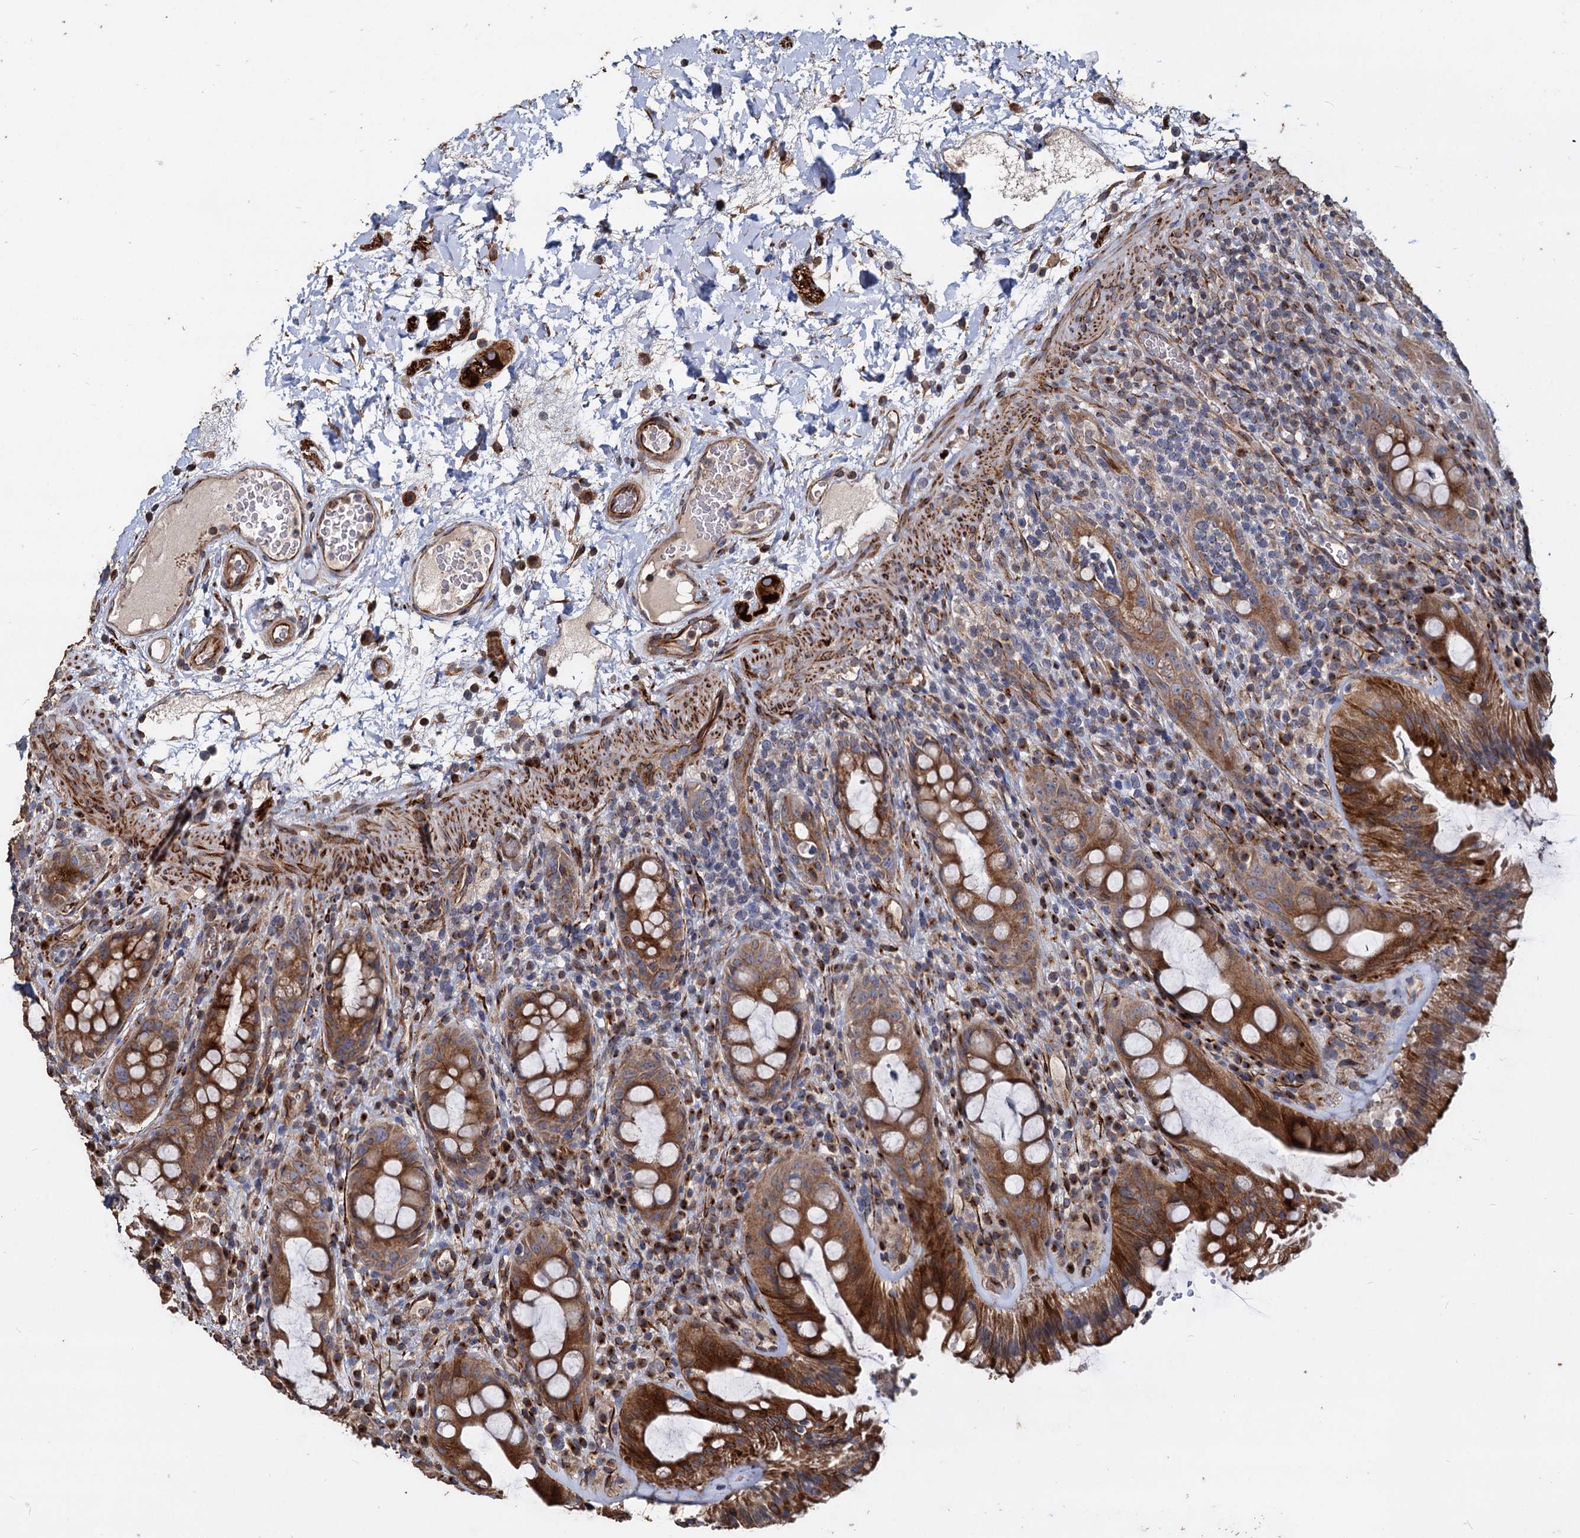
{"staining": {"intensity": "strong", "quantity": "25%-75%", "location": "cytoplasmic/membranous"}, "tissue": "rectum", "cell_type": "Glandular cells", "image_type": "normal", "snomed": [{"axis": "morphology", "description": "Normal tissue, NOS"}, {"axis": "topography", "description": "Rectum"}], "caption": "IHC photomicrograph of normal rectum: human rectum stained using IHC reveals high levels of strong protein expression localized specifically in the cytoplasmic/membranous of glandular cells, appearing as a cytoplasmic/membranous brown color.", "gene": "DEPDC4", "patient": {"sex": "female", "age": 57}}